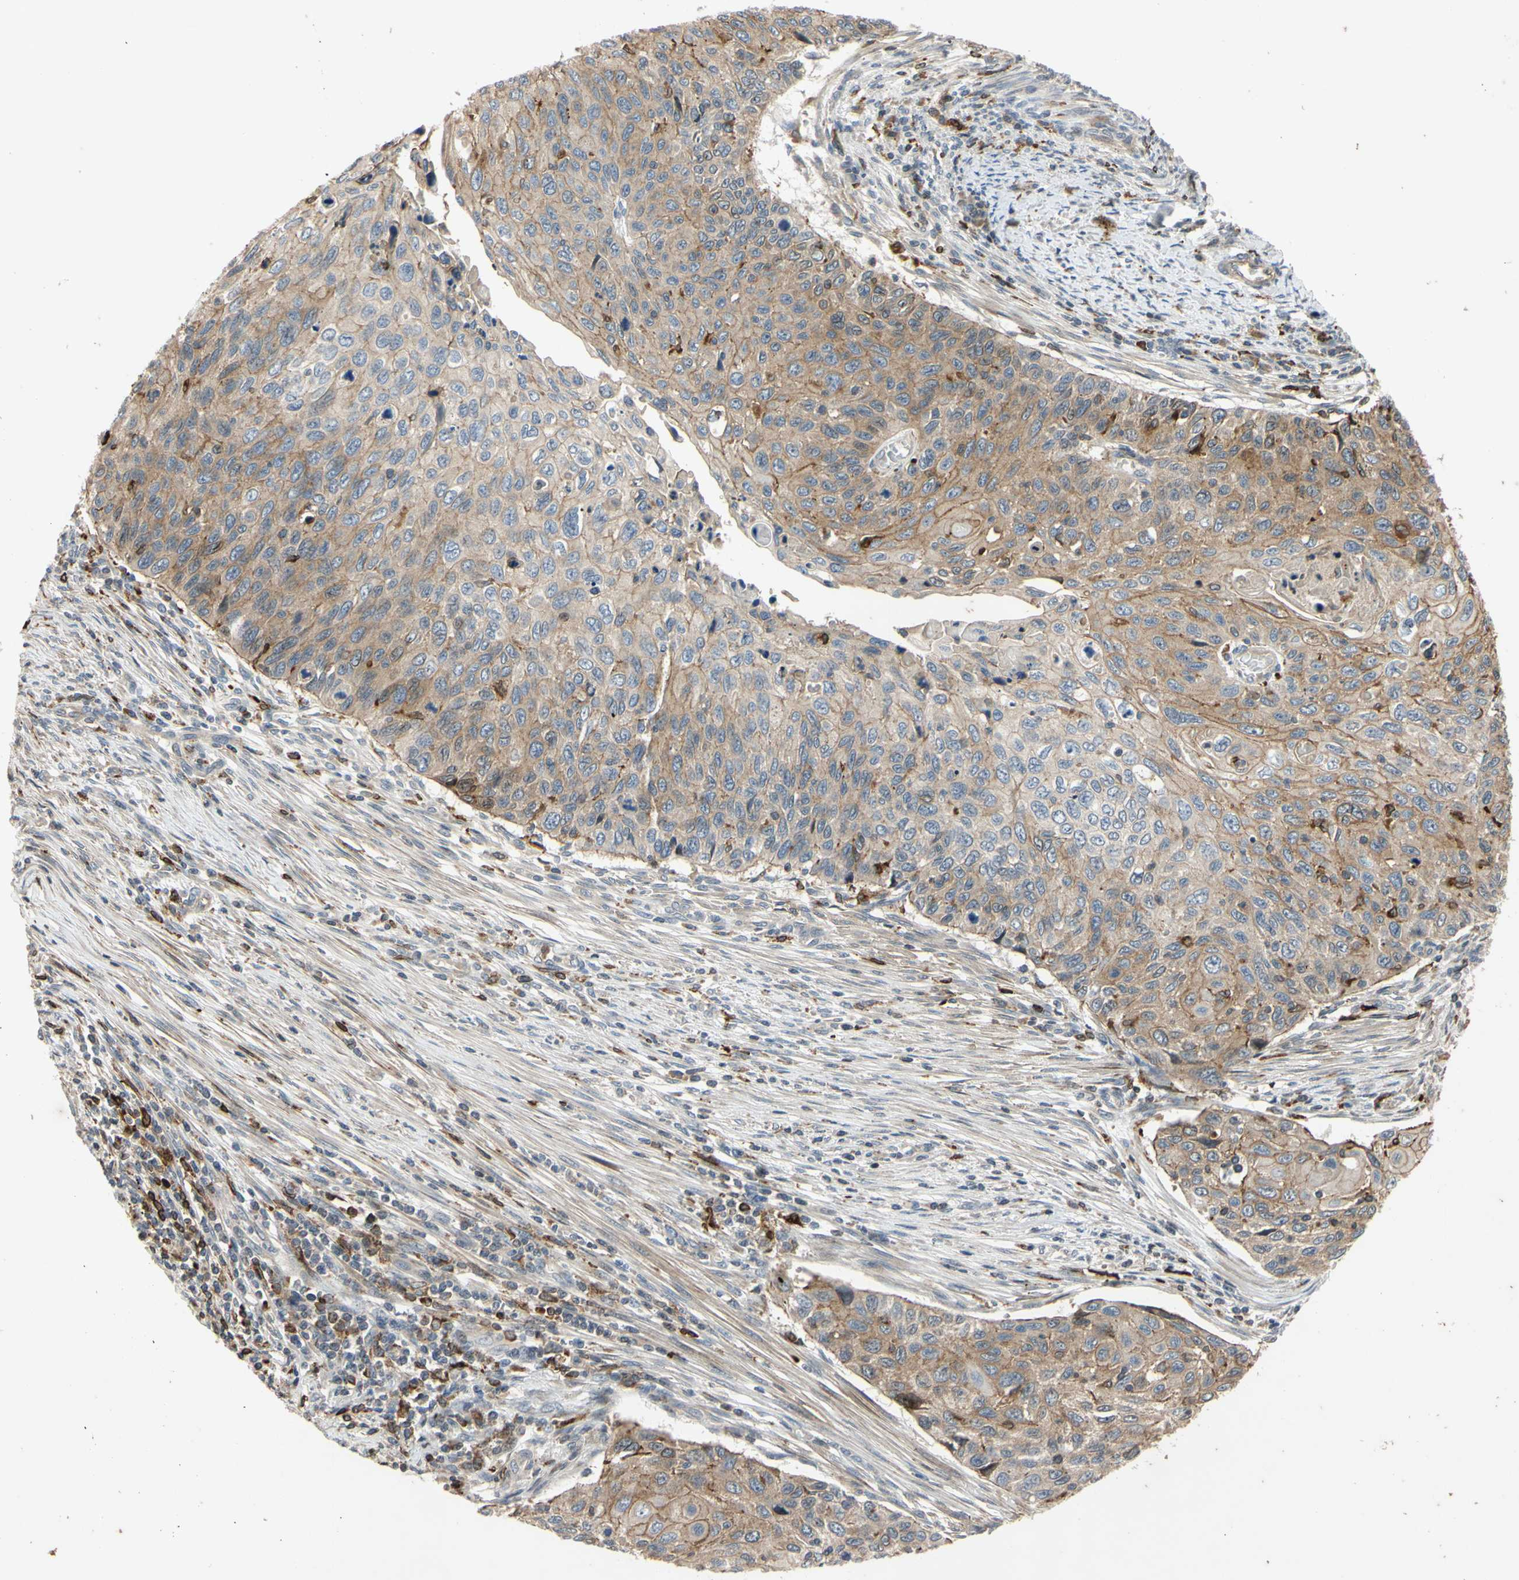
{"staining": {"intensity": "moderate", "quantity": "25%-75%", "location": "cytoplasmic/membranous"}, "tissue": "cervical cancer", "cell_type": "Tumor cells", "image_type": "cancer", "snomed": [{"axis": "morphology", "description": "Squamous cell carcinoma, NOS"}, {"axis": "topography", "description": "Cervix"}], "caption": "This histopathology image demonstrates immunohistochemistry (IHC) staining of human cervical cancer (squamous cell carcinoma), with medium moderate cytoplasmic/membranous expression in about 25%-75% of tumor cells.", "gene": "PLXNA2", "patient": {"sex": "female", "age": 70}}